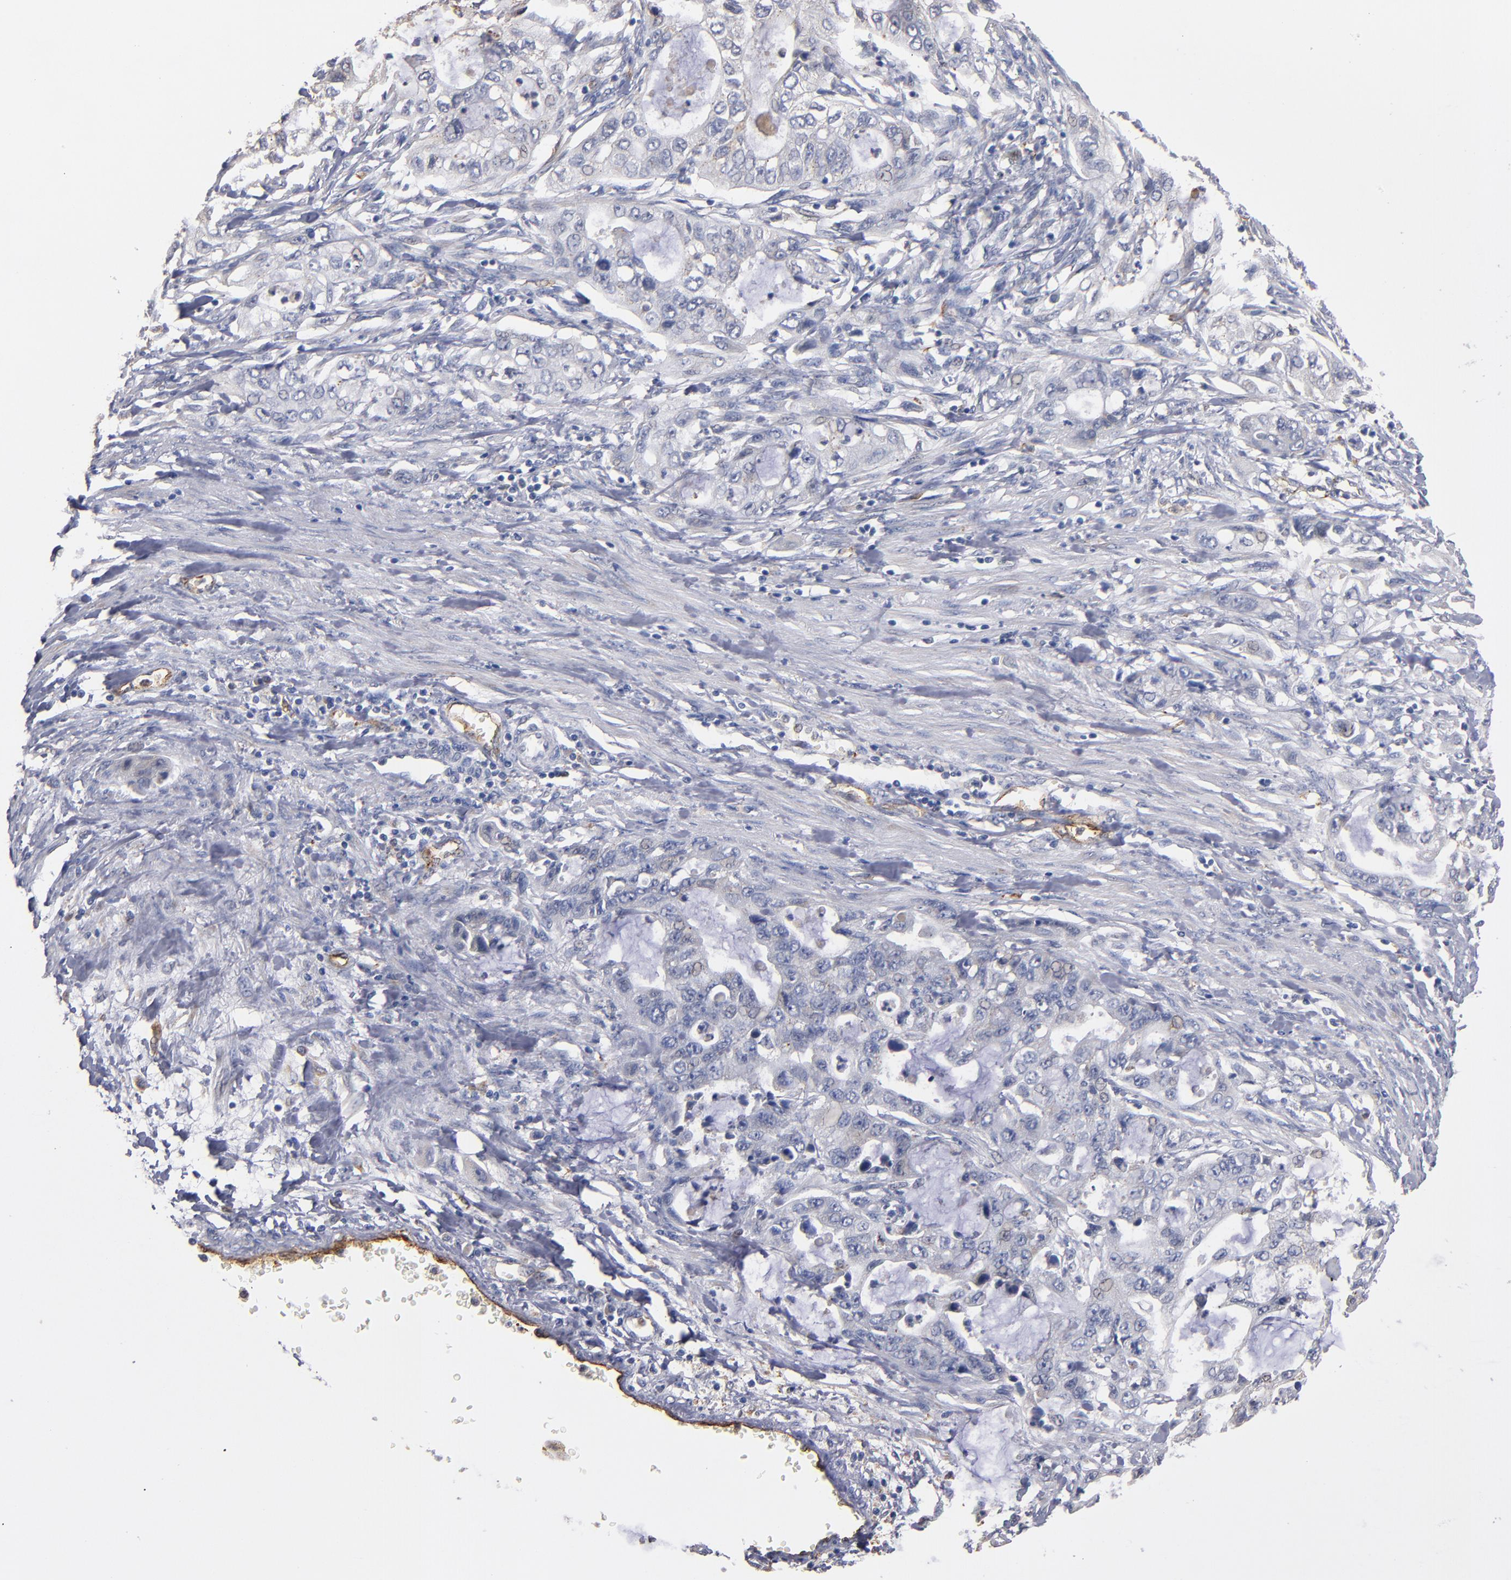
{"staining": {"intensity": "weak", "quantity": "<25%", "location": "cytoplasmic/membranous"}, "tissue": "stomach cancer", "cell_type": "Tumor cells", "image_type": "cancer", "snomed": [{"axis": "morphology", "description": "Adenocarcinoma, NOS"}, {"axis": "topography", "description": "Stomach, upper"}], "caption": "IHC micrograph of human stomach cancer stained for a protein (brown), which exhibits no staining in tumor cells. The staining was performed using DAB to visualize the protein expression in brown, while the nuclei were stained in blue with hematoxylin (Magnification: 20x).", "gene": "SELP", "patient": {"sex": "female", "age": 52}}